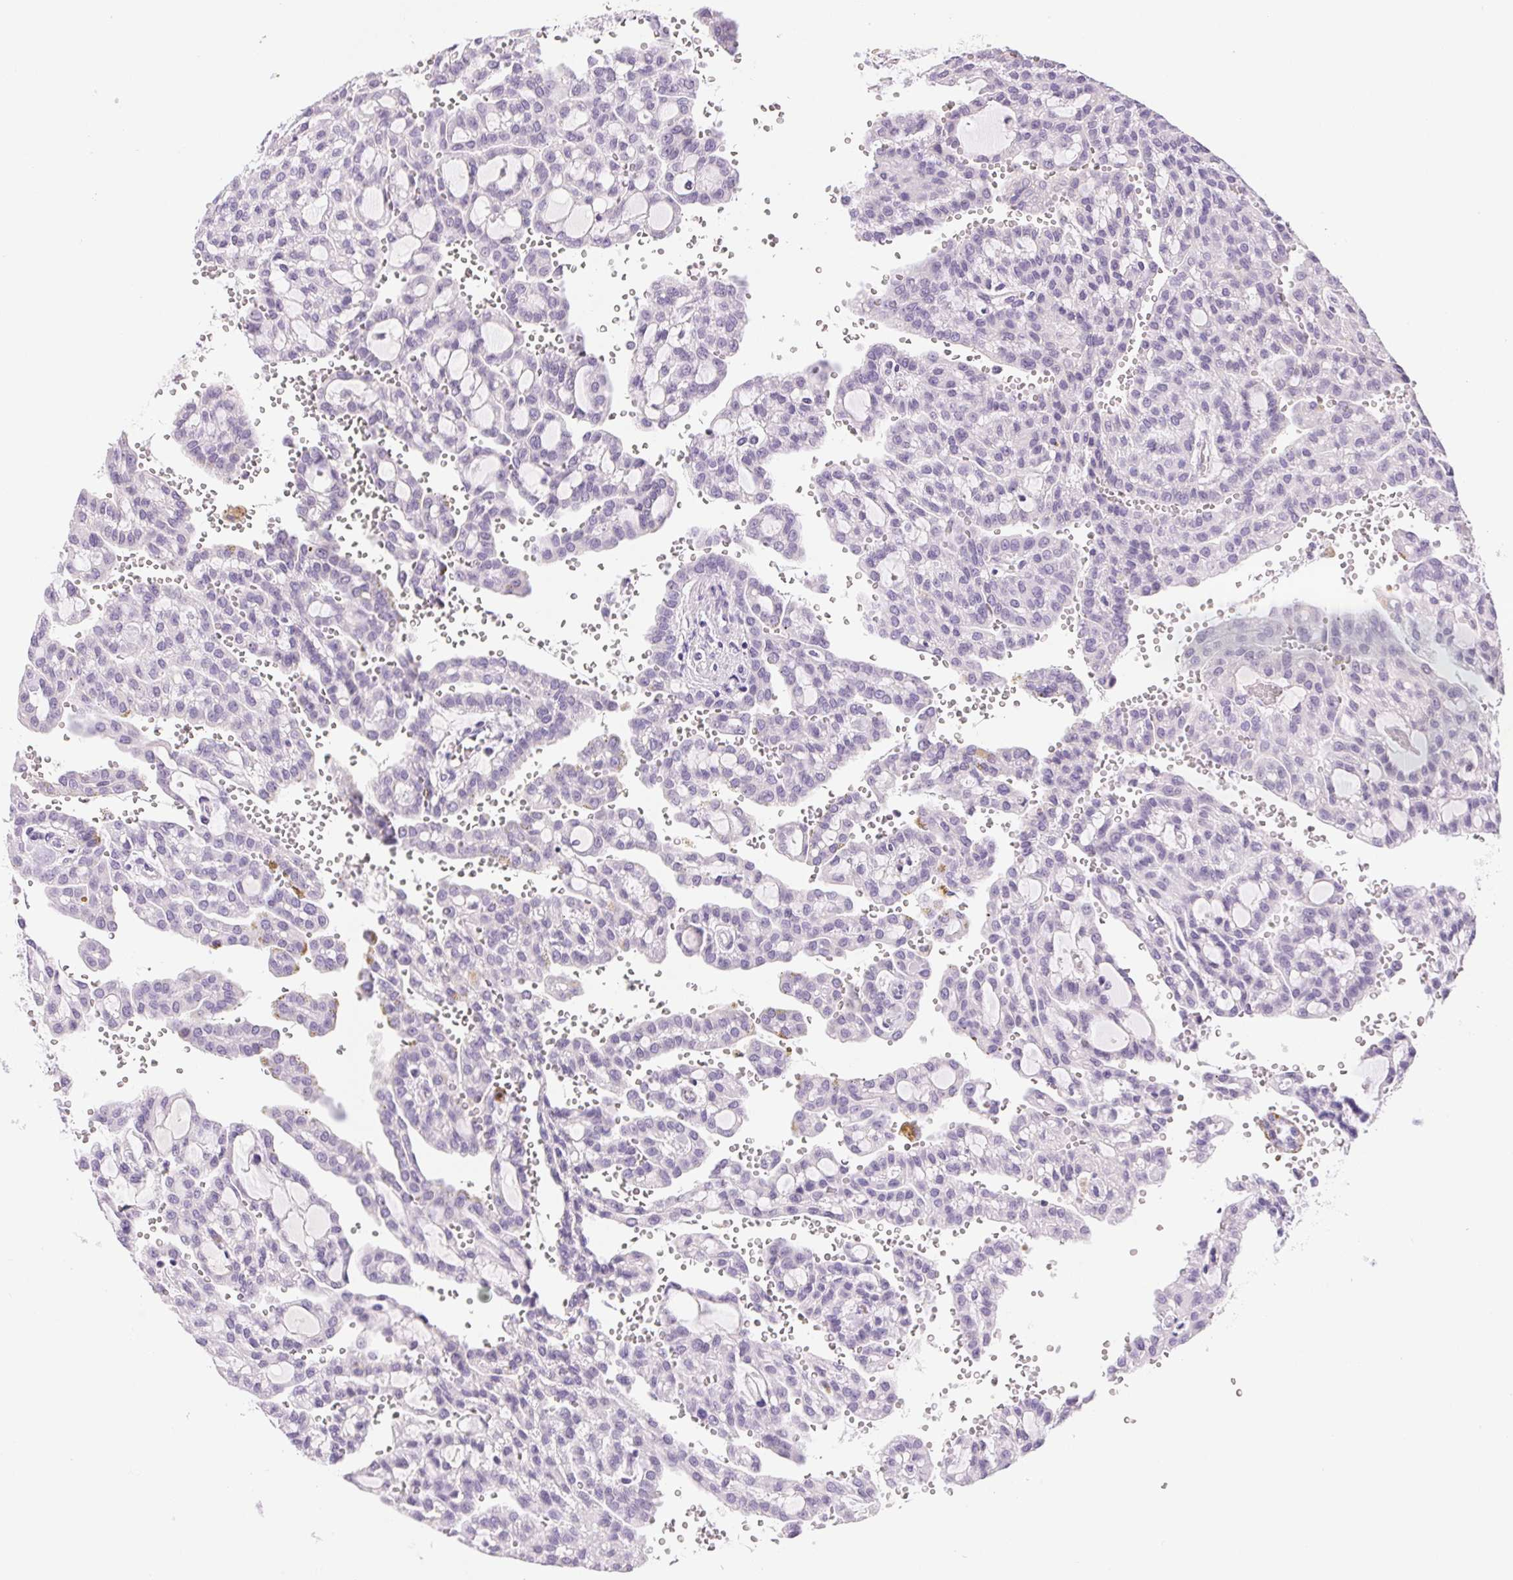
{"staining": {"intensity": "negative", "quantity": "none", "location": "none"}, "tissue": "renal cancer", "cell_type": "Tumor cells", "image_type": "cancer", "snomed": [{"axis": "morphology", "description": "Adenocarcinoma, NOS"}, {"axis": "topography", "description": "Kidney"}], "caption": "Tumor cells are negative for brown protein staining in adenocarcinoma (renal). (DAB (3,3'-diaminobenzidine) IHC visualized using brightfield microscopy, high magnification).", "gene": "IFIT1B", "patient": {"sex": "male", "age": 63}}